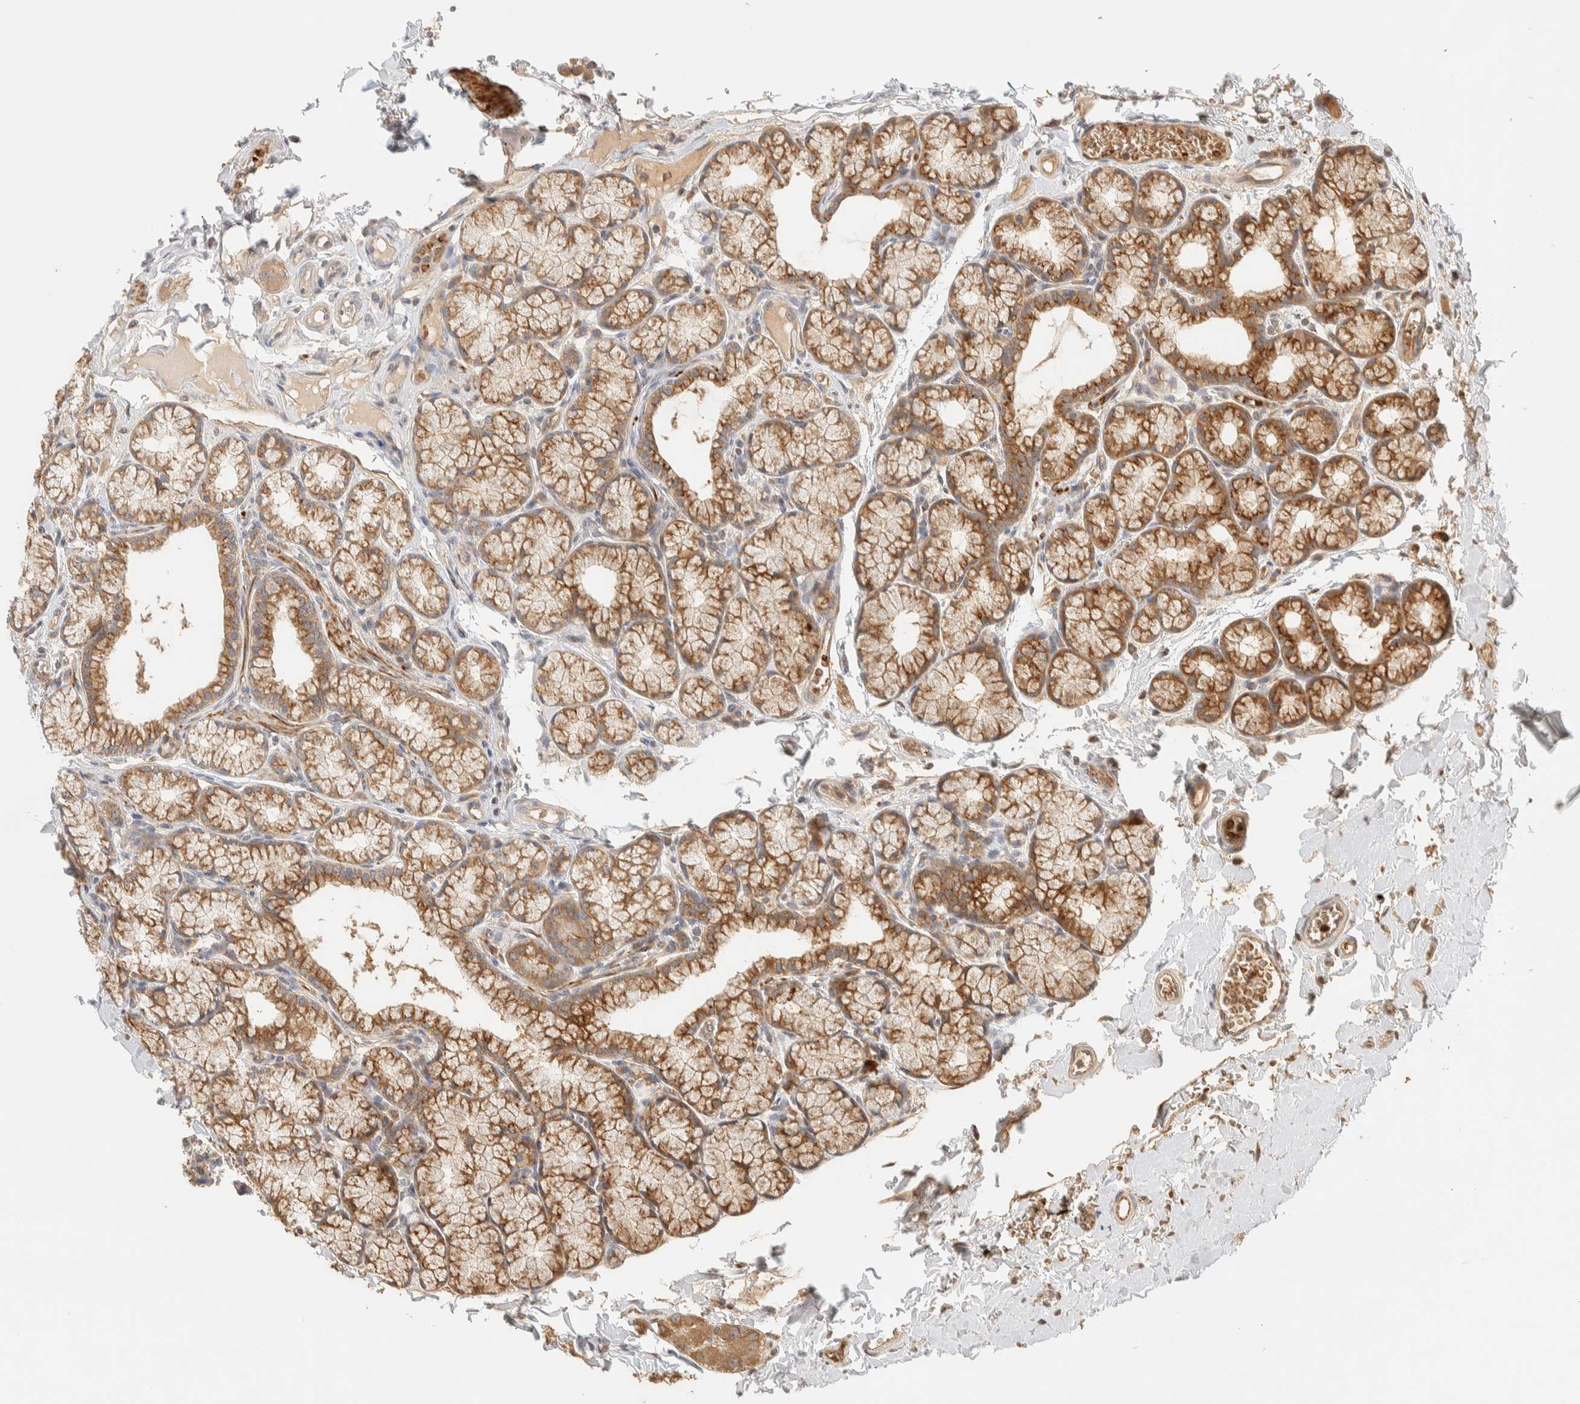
{"staining": {"intensity": "moderate", "quantity": ">75%", "location": "cytoplasmic/membranous"}, "tissue": "duodenum", "cell_type": "Glandular cells", "image_type": "normal", "snomed": [{"axis": "morphology", "description": "Normal tissue, NOS"}, {"axis": "topography", "description": "Duodenum"}], "caption": "The immunohistochemical stain labels moderate cytoplasmic/membranous expression in glandular cells of benign duodenum. Immunohistochemistry (ihc) stains the protein in brown and the nuclei are stained blue.", "gene": "TTI2", "patient": {"sex": "male", "age": 50}}